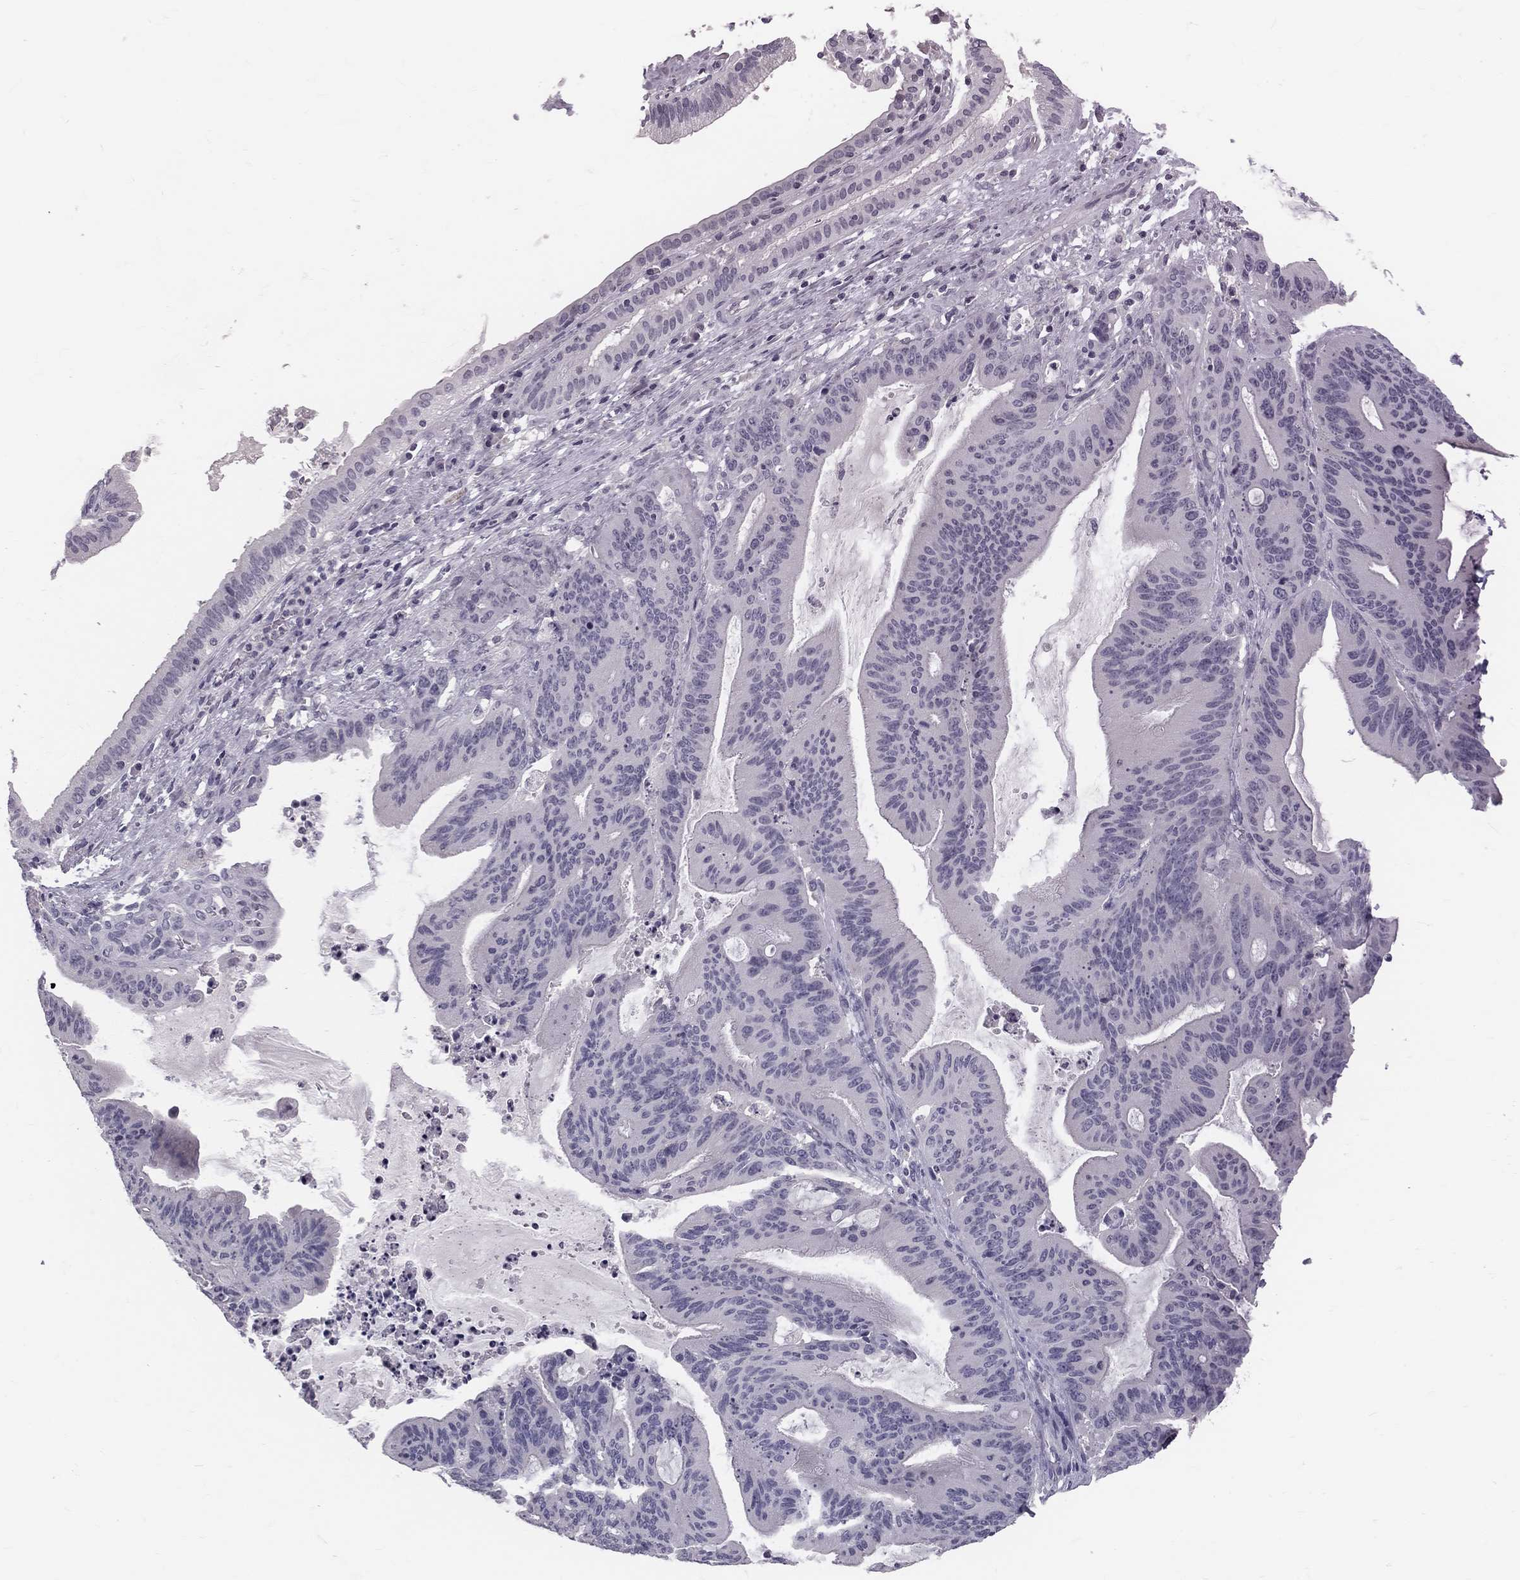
{"staining": {"intensity": "negative", "quantity": "none", "location": "none"}, "tissue": "liver cancer", "cell_type": "Tumor cells", "image_type": "cancer", "snomed": [{"axis": "morphology", "description": "Cholangiocarcinoma"}, {"axis": "topography", "description": "Liver"}], "caption": "An immunohistochemistry photomicrograph of cholangiocarcinoma (liver) is shown. There is no staining in tumor cells of cholangiocarcinoma (liver).", "gene": "TFPI2", "patient": {"sex": "female", "age": 73}}